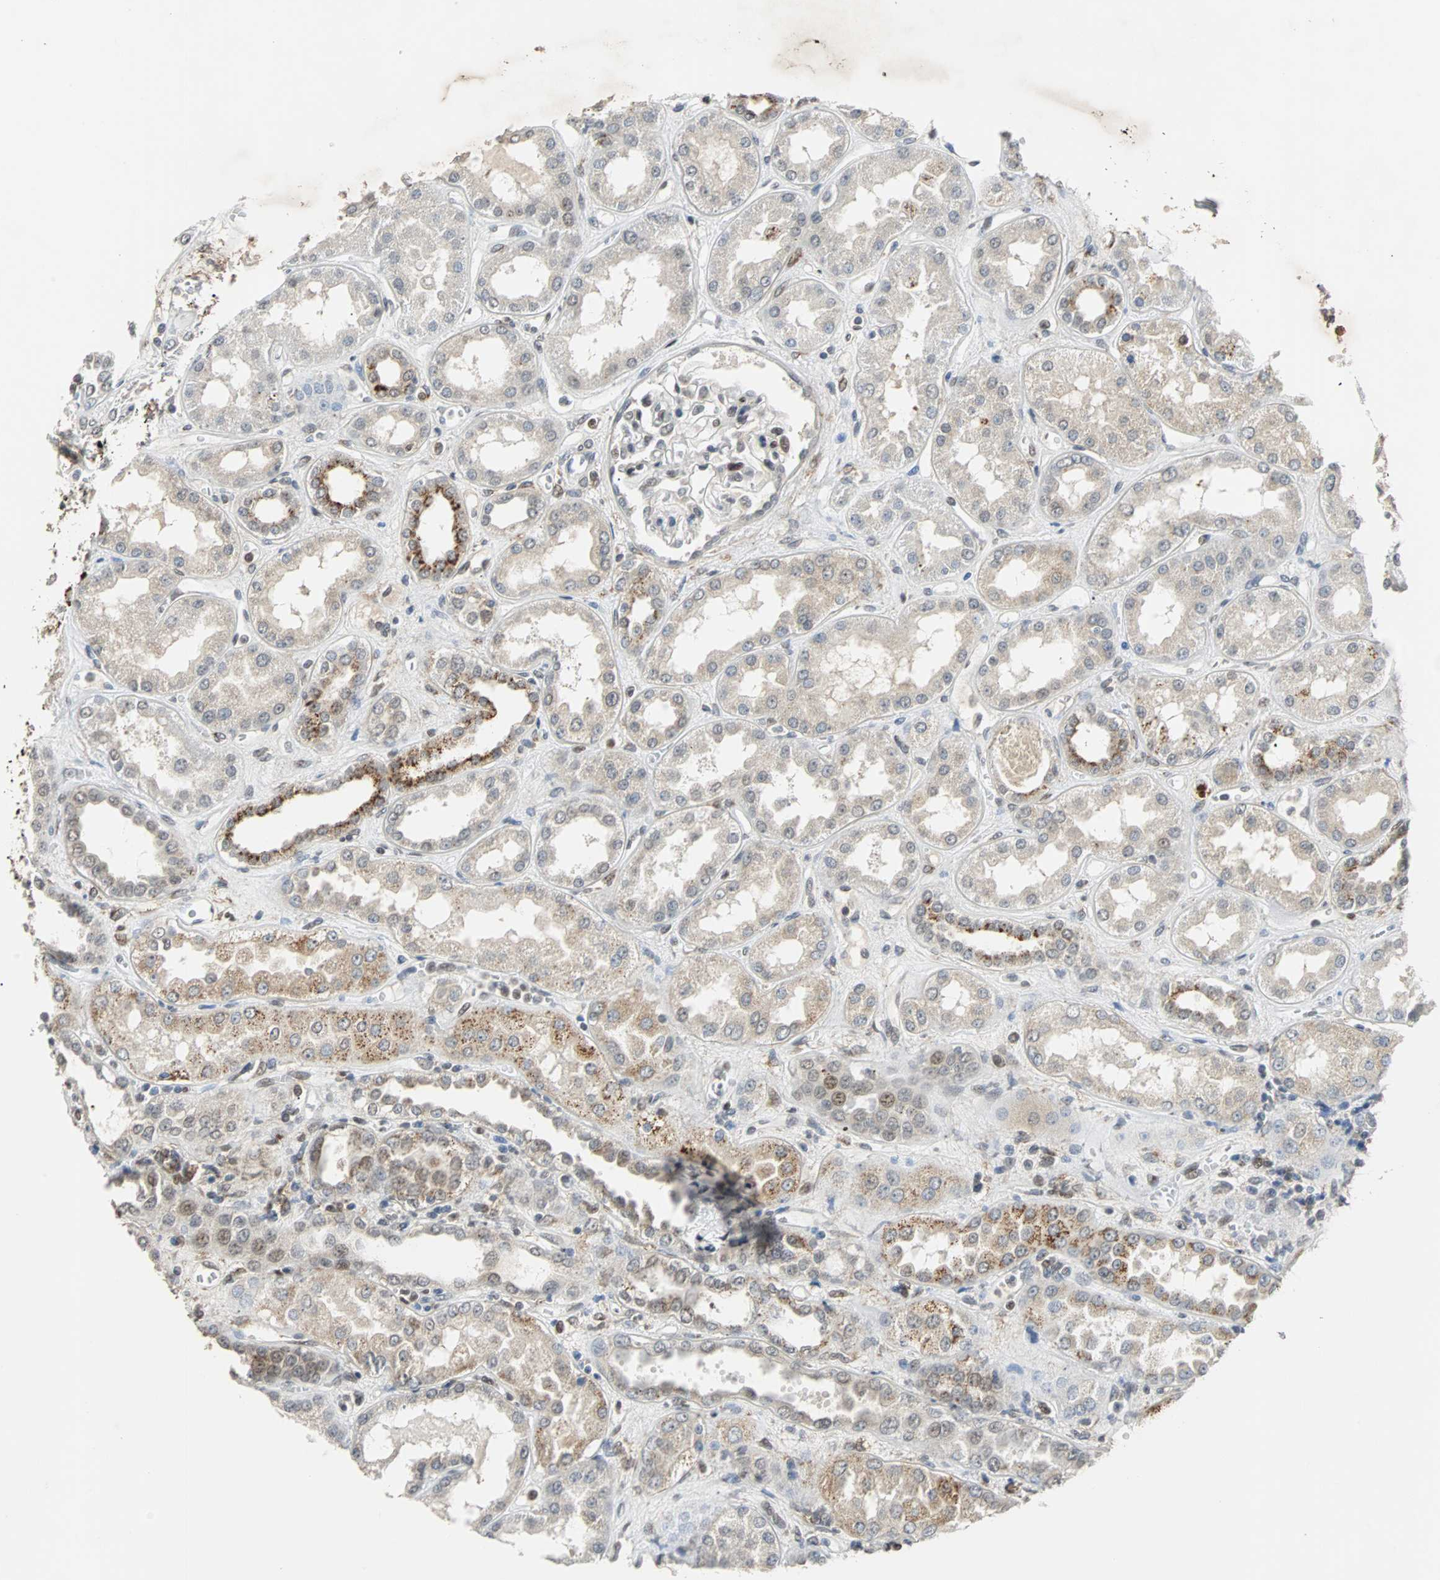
{"staining": {"intensity": "weak", "quantity": "25%-75%", "location": "cytoplasmic/membranous,nuclear"}, "tissue": "kidney", "cell_type": "Cells in glomeruli", "image_type": "normal", "snomed": [{"axis": "morphology", "description": "Normal tissue, NOS"}, {"axis": "topography", "description": "Kidney"}], "caption": "A histopathology image of kidney stained for a protein shows weak cytoplasmic/membranous,nuclear brown staining in cells in glomeruli.", "gene": "HLX", "patient": {"sex": "male", "age": 59}}